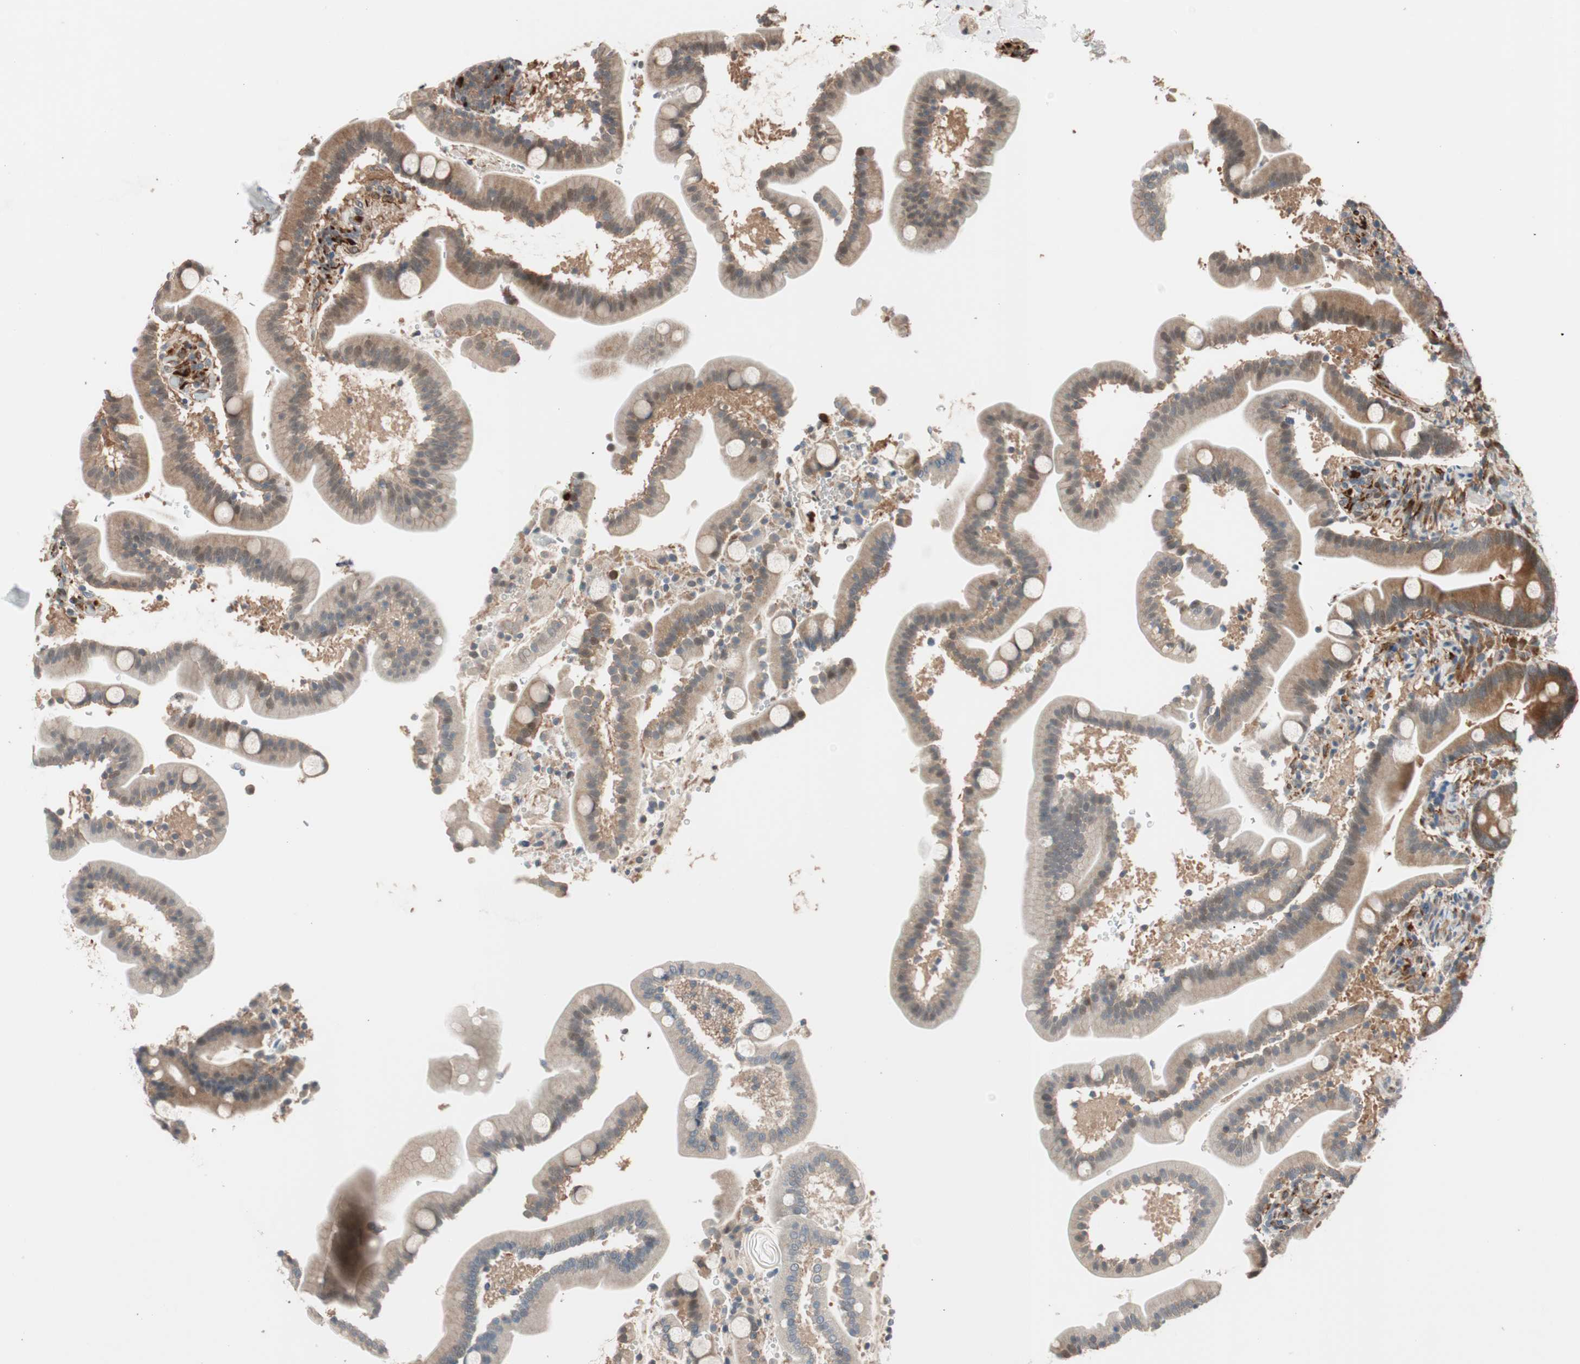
{"staining": {"intensity": "moderate", "quantity": ">75%", "location": "cytoplasmic/membranous"}, "tissue": "duodenum", "cell_type": "Glandular cells", "image_type": "normal", "snomed": [{"axis": "morphology", "description": "Normal tissue, NOS"}, {"axis": "topography", "description": "Duodenum"}], "caption": "Unremarkable duodenum demonstrates moderate cytoplasmic/membranous staining in about >75% of glandular cells, visualized by immunohistochemistry. The staining is performed using DAB (3,3'-diaminobenzidine) brown chromogen to label protein expression. The nuclei are counter-stained blue using hematoxylin.", "gene": "P3R3URF", "patient": {"sex": "male", "age": 54}}